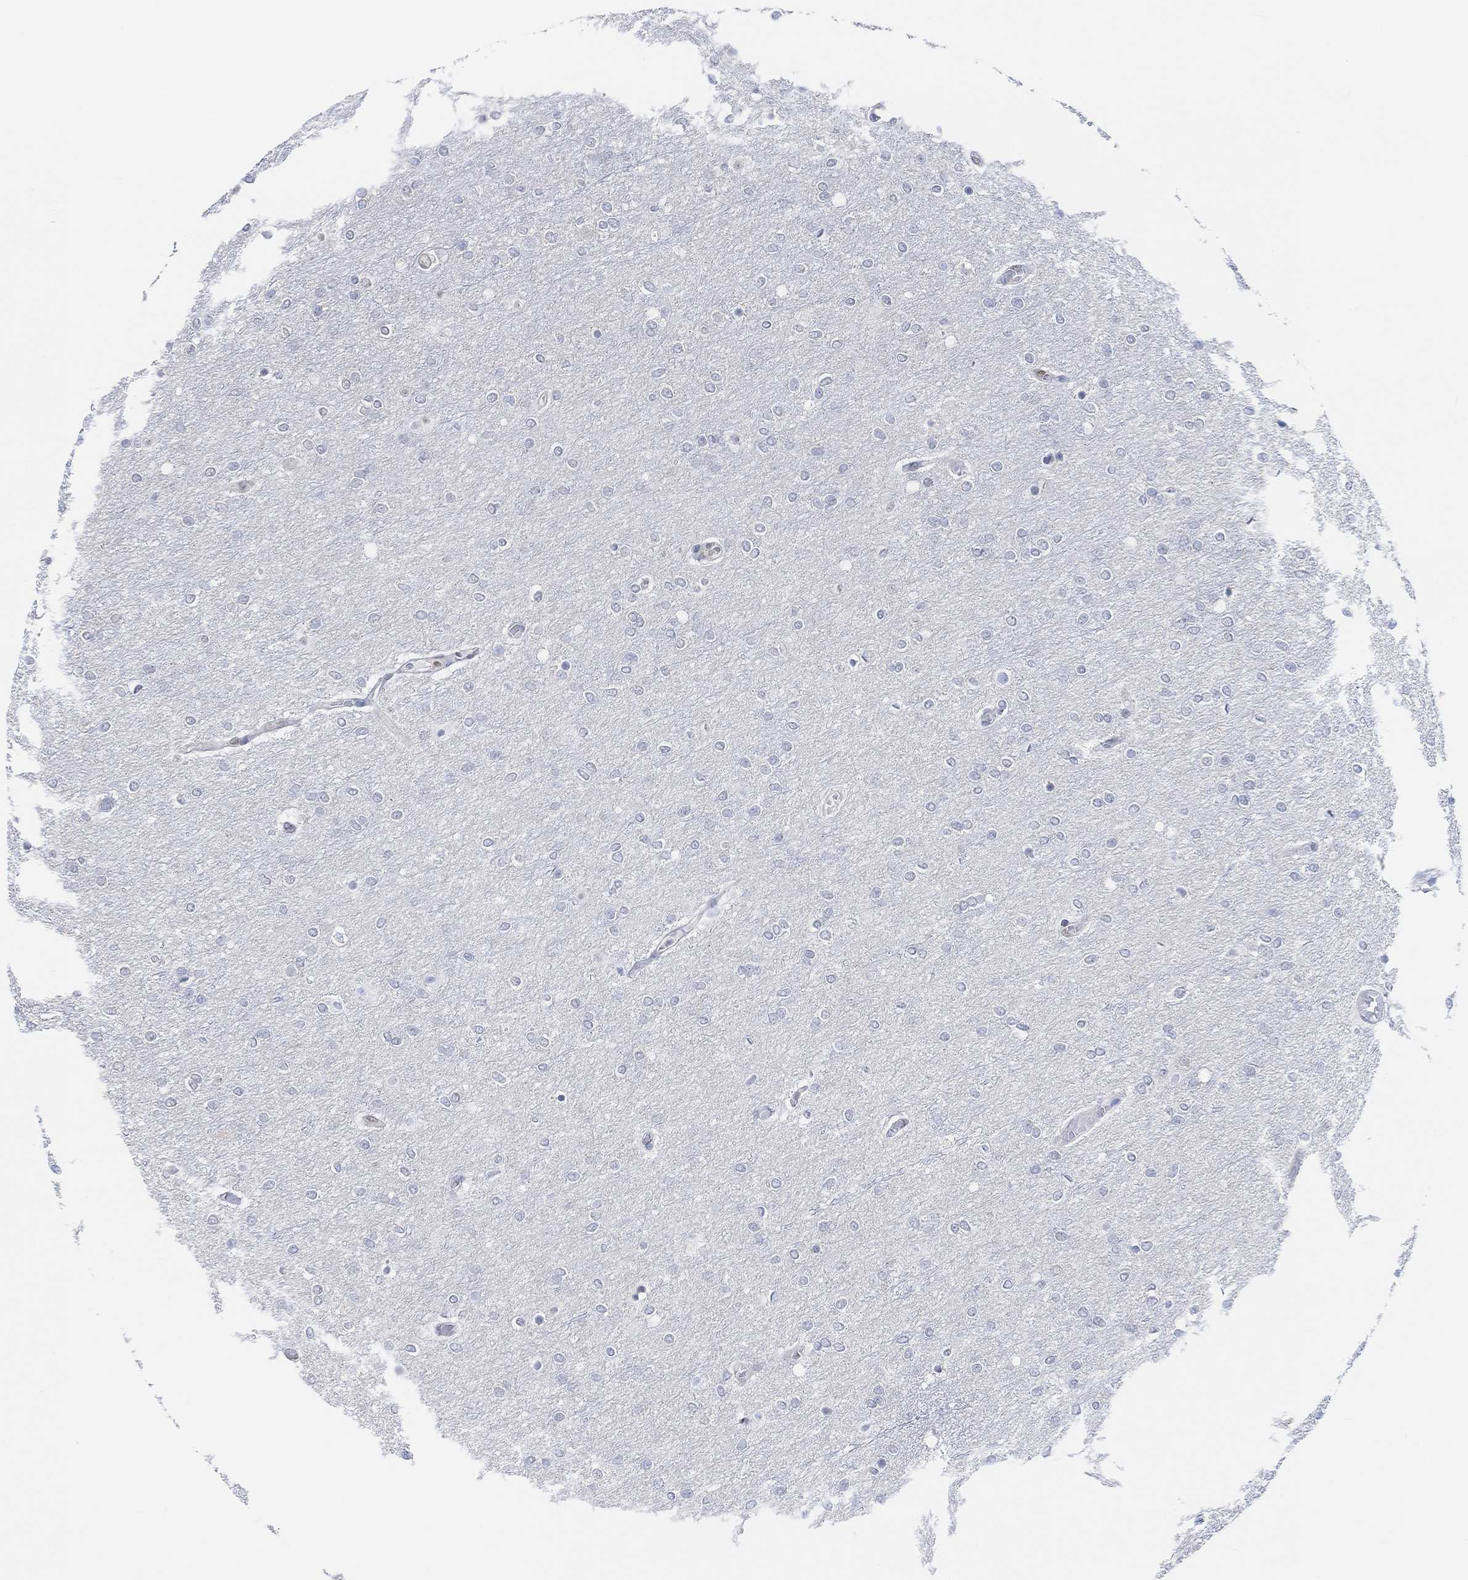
{"staining": {"intensity": "negative", "quantity": "none", "location": "none"}, "tissue": "glioma", "cell_type": "Tumor cells", "image_type": "cancer", "snomed": [{"axis": "morphology", "description": "Glioma, malignant, High grade"}, {"axis": "topography", "description": "Brain"}], "caption": "Human high-grade glioma (malignant) stained for a protein using immunohistochemistry (IHC) shows no positivity in tumor cells.", "gene": "MUC1", "patient": {"sex": "female", "age": 61}}